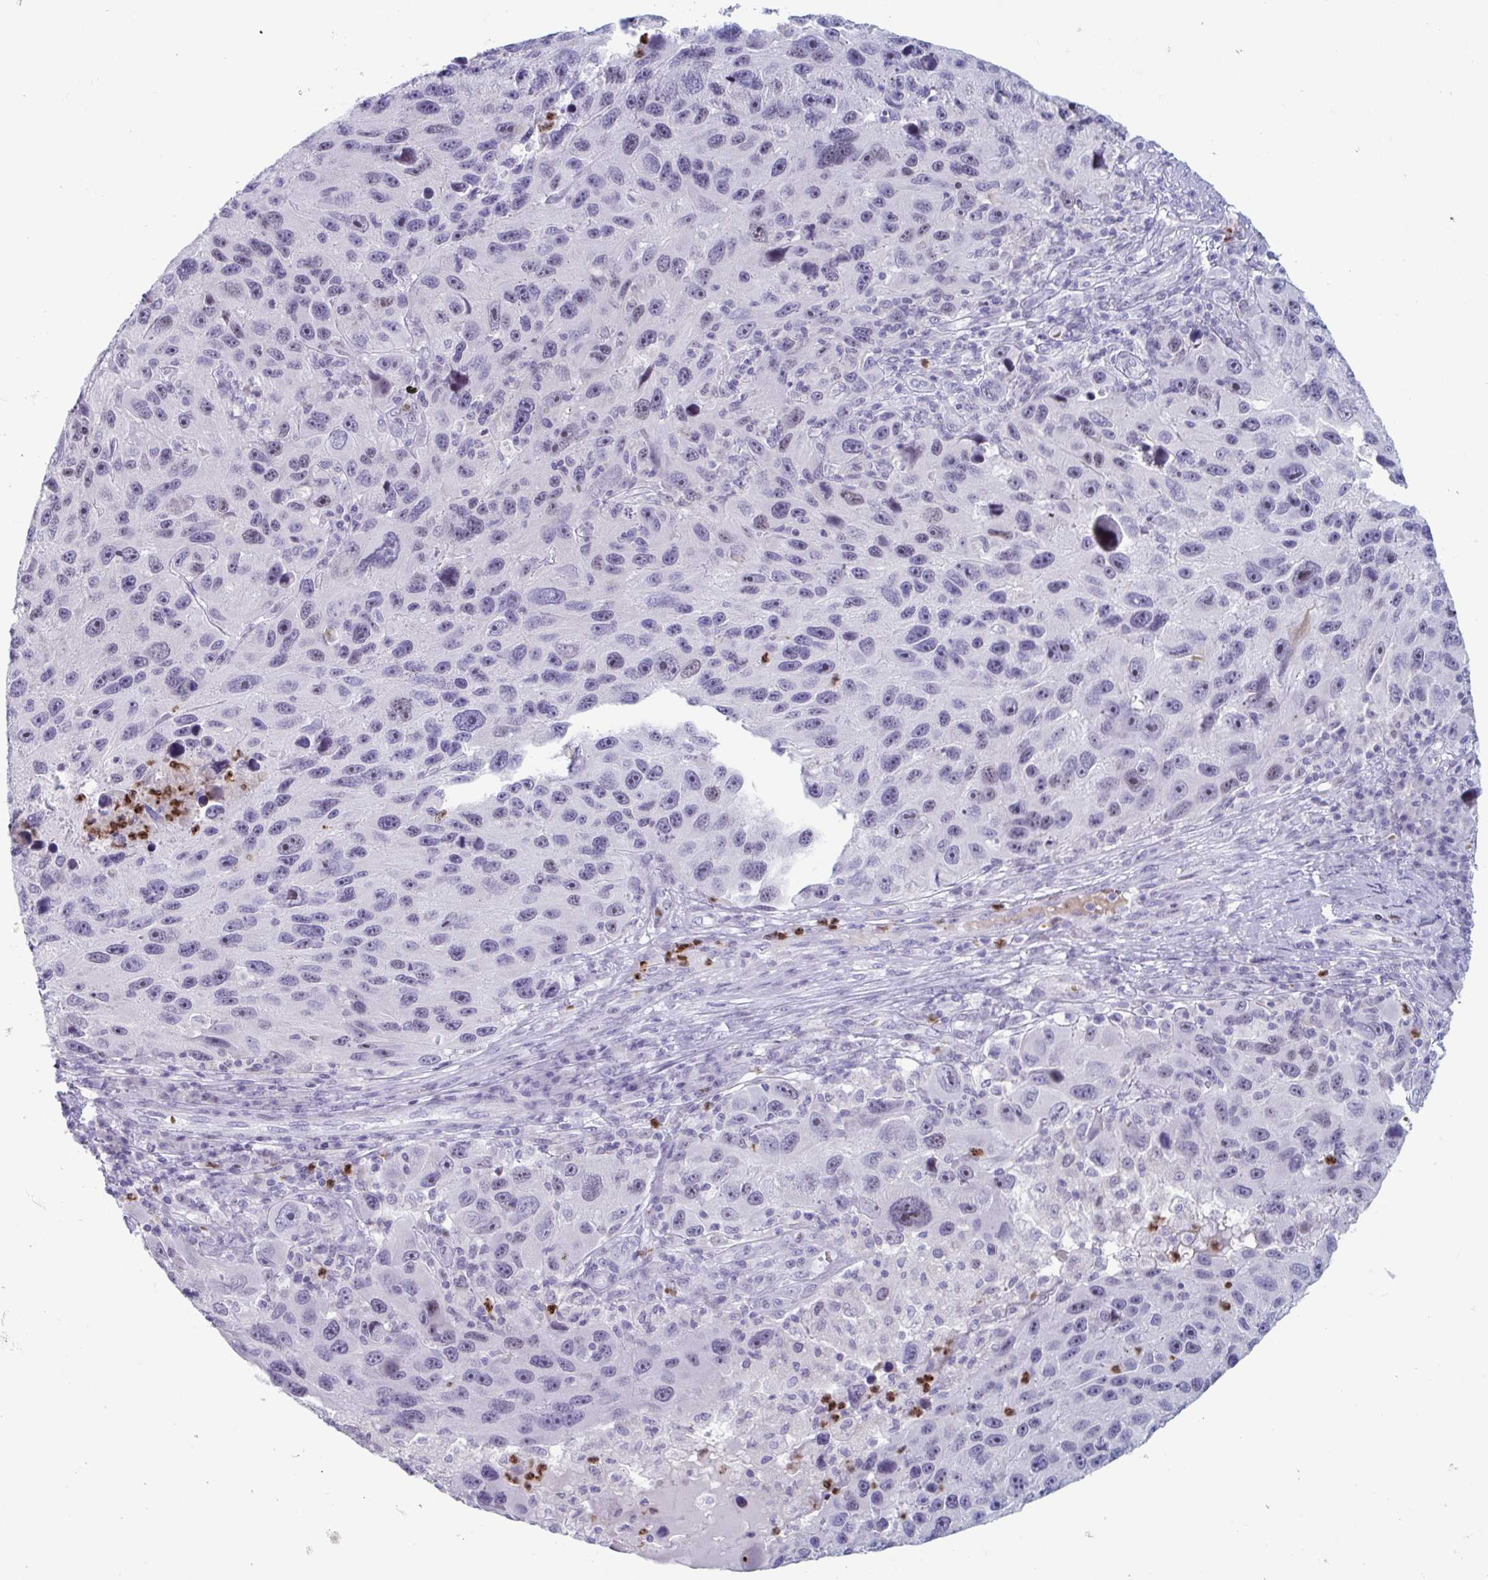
{"staining": {"intensity": "negative", "quantity": "none", "location": "none"}, "tissue": "melanoma", "cell_type": "Tumor cells", "image_type": "cancer", "snomed": [{"axis": "morphology", "description": "Malignant melanoma, NOS"}, {"axis": "topography", "description": "Skin"}], "caption": "A micrograph of malignant melanoma stained for a protein displays no brown staining in tumor cells.", "gene": "CYP4F11", "patient": {"sex": "male", "age": 53}}